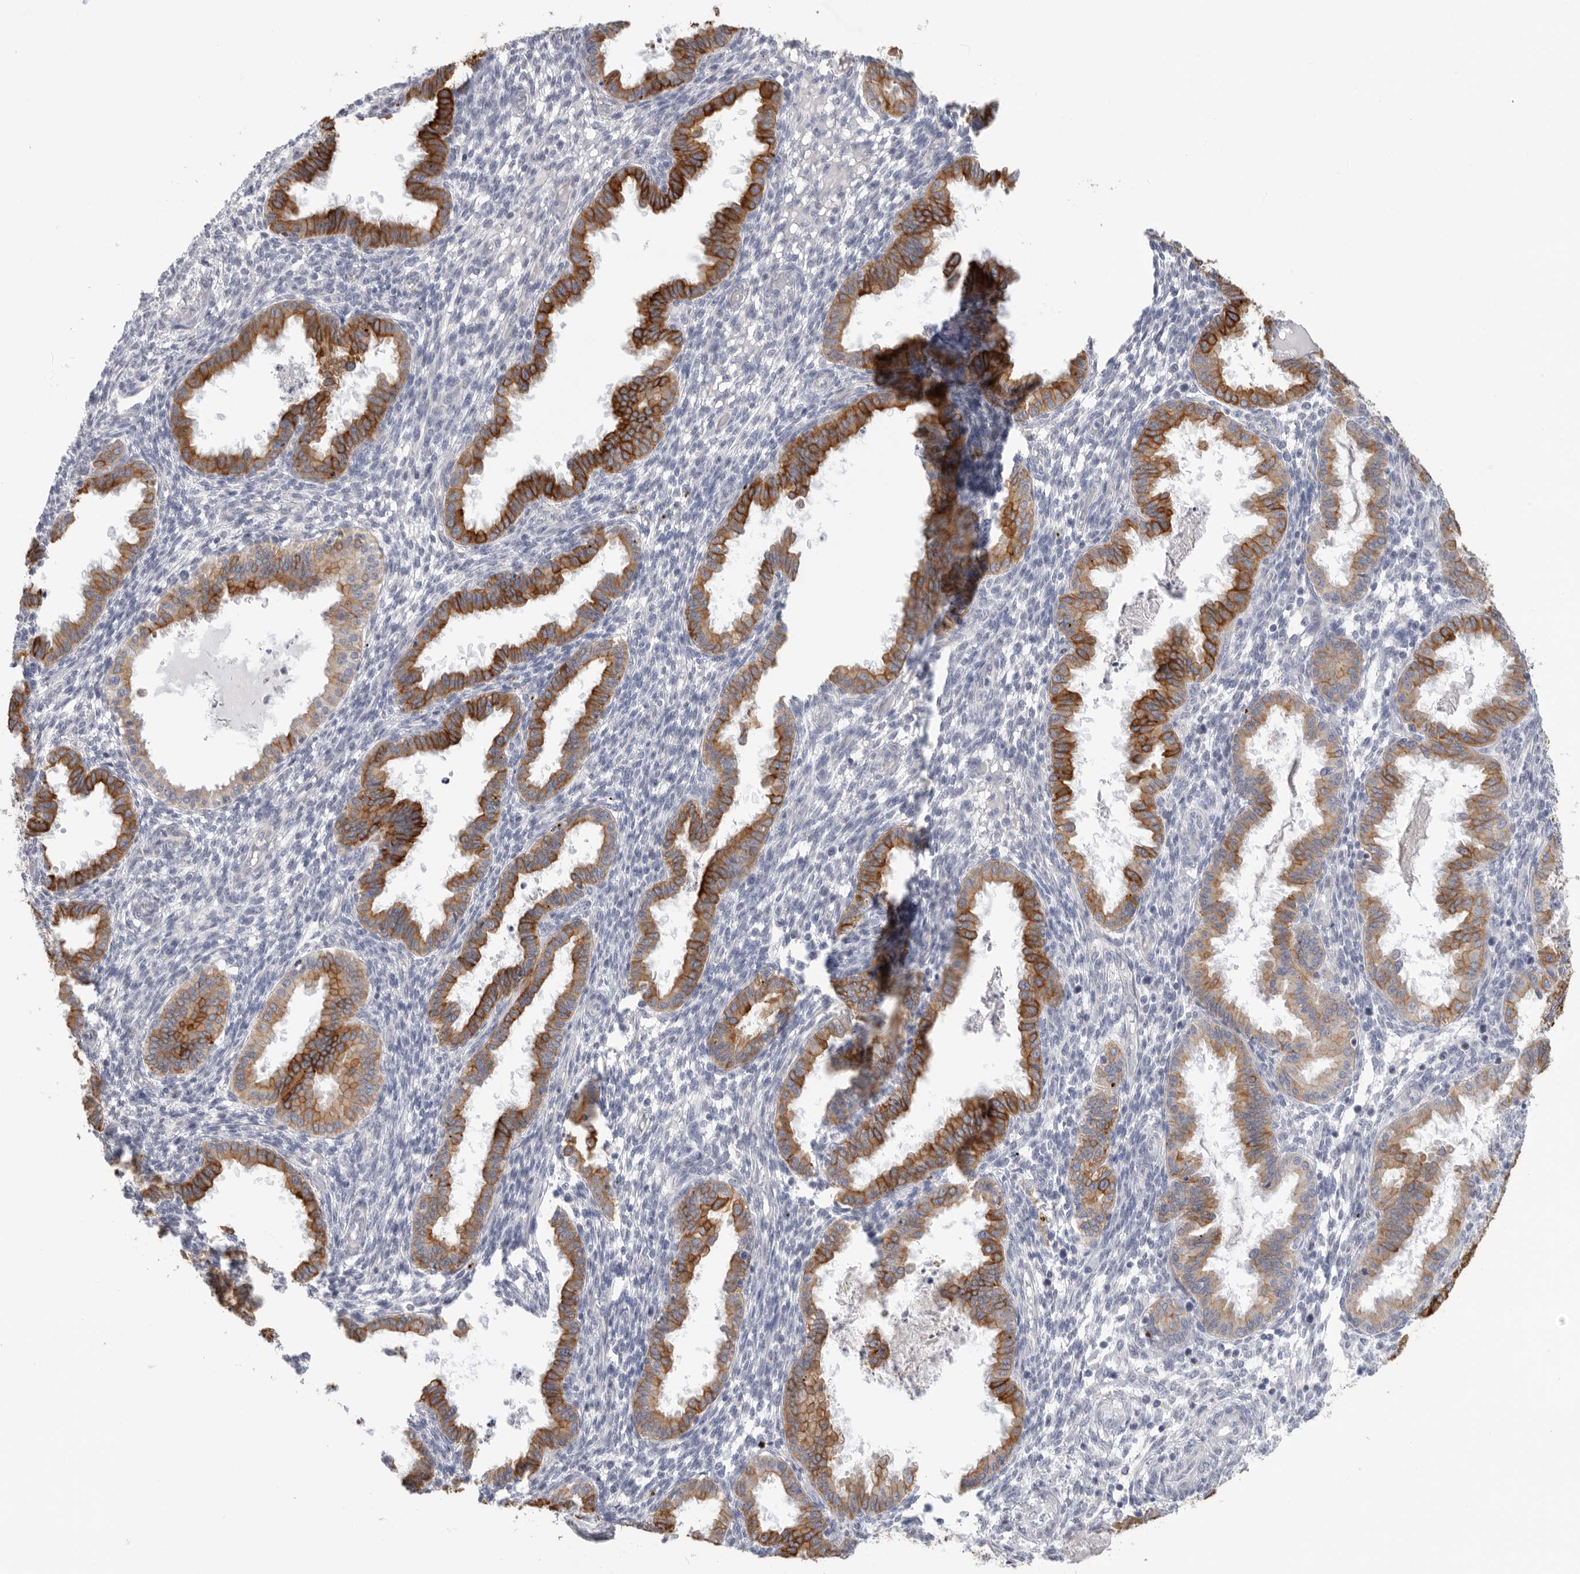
{"staining": {"intensity": "negative", "quantity": "none", "location": "none"}, "tissue": "endometrium", "cell_type": "Cells in endometrial stroma", "image_type": "normal", "snomed": [{"axis": "morphology", "description": "Normal tissue, NOS"}, {"axis": "topography", "description": "Endometrium"}], "caption": "This is an IHC histopathology image of unremarkable endometrium. There is no staining in cells in endometrial stroma.", "gene": "MTFR1L", "patient": {"sex": "female", "age": 33}}